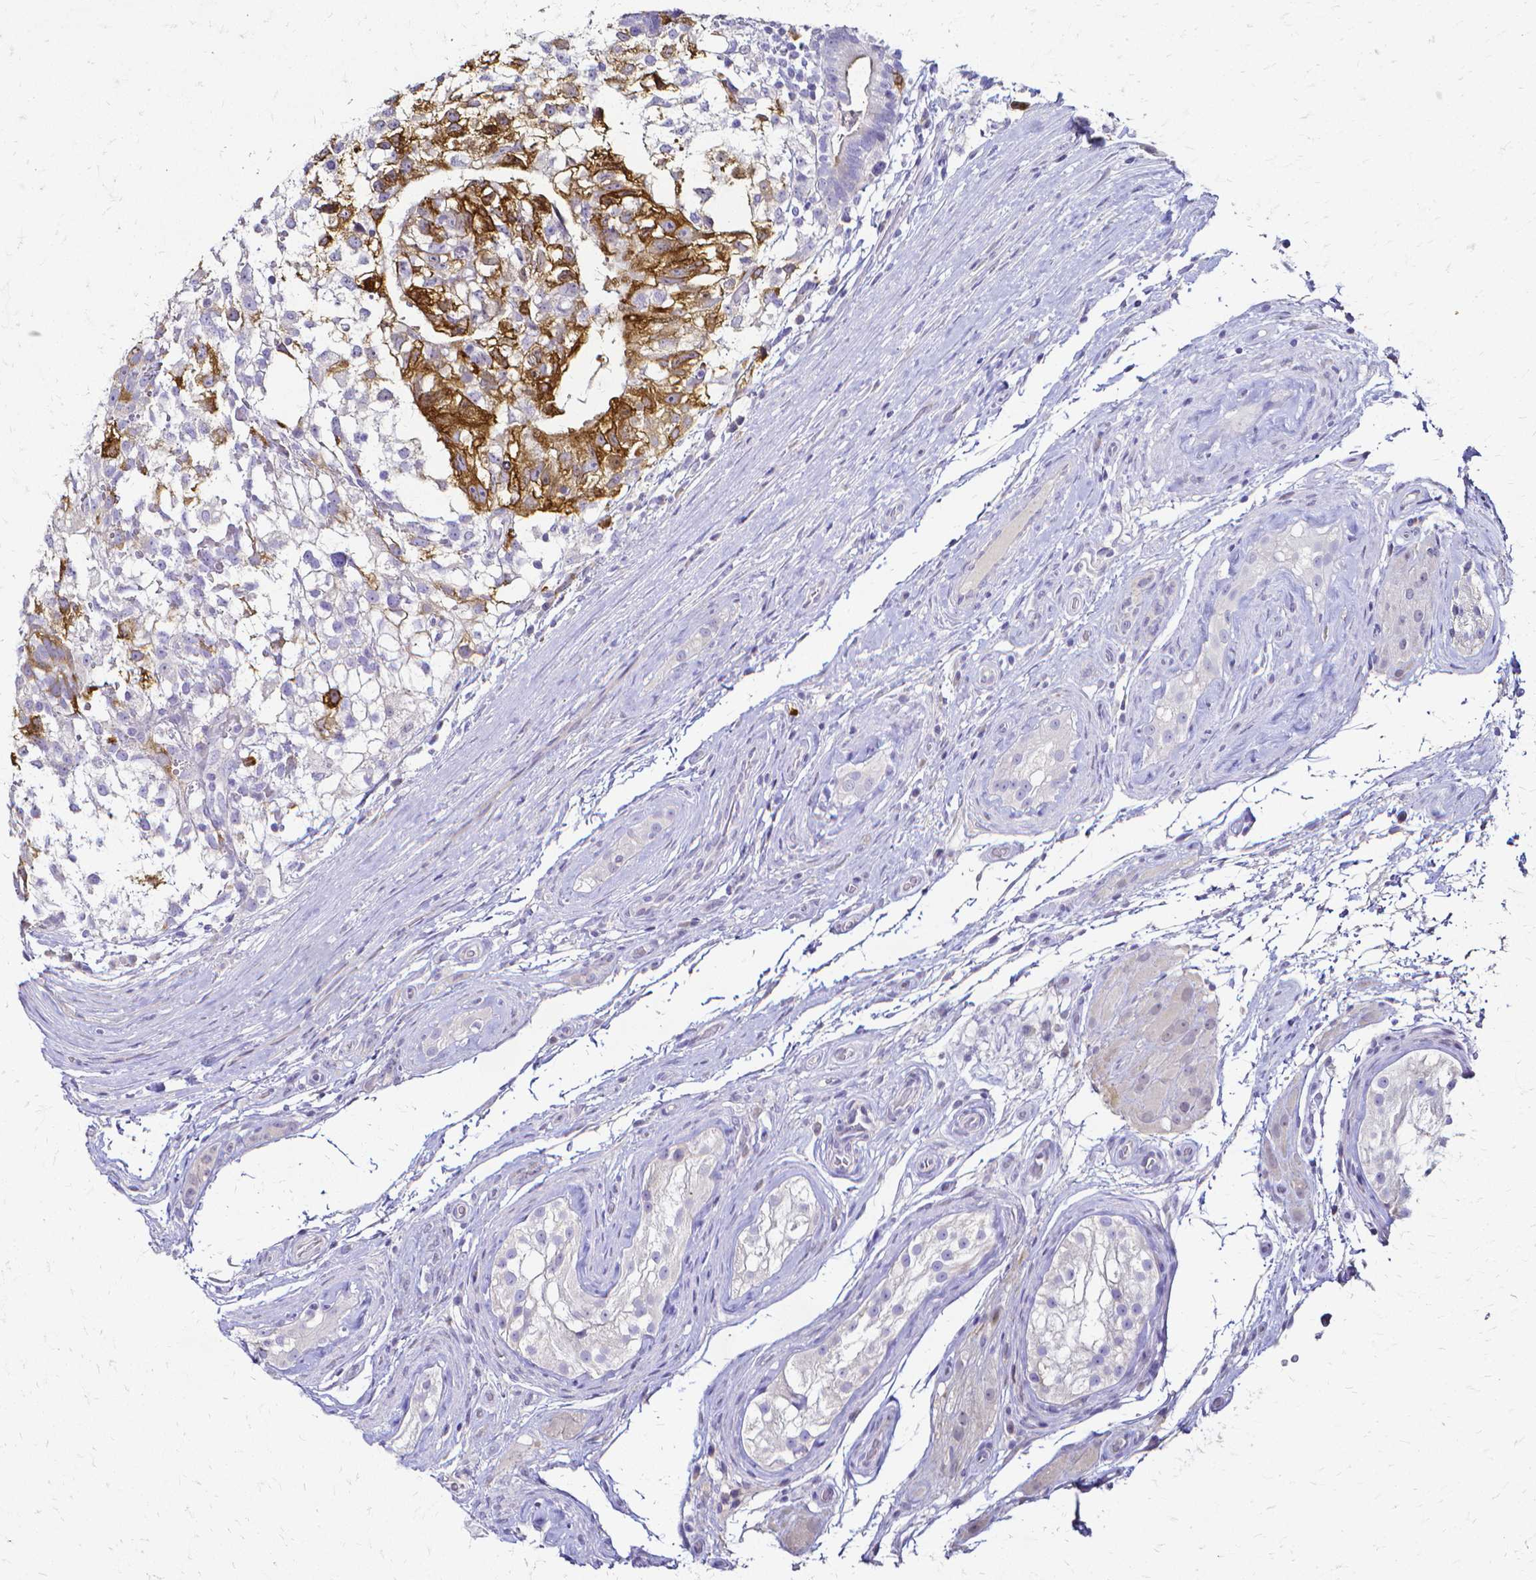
{"staining": {"intensity": "strong", "quantity": "25%-75%", "location": "cytoplasmic/membranous"}, "tissue": "testis cancer", "cell_type": "Tumor cells", "image_type": "cancer", "snomed": [{"axis": "morphology", "description": "Seminoma, NOS"}, {"axis": "morphology", "description": "Carcinoma, Embryonal, NOS"}, {"axis": "topography", "description": "Testis"}], "caption": "IHC (DAB (3,3'-diaminobenzidine)) staining of human testis seminoma displays strong cytoplasmic/membranous protein staining in about 25%-75% of tumor cells.", "gene": "CCNB1", "patient": {"sex": "male", "age": 41}}